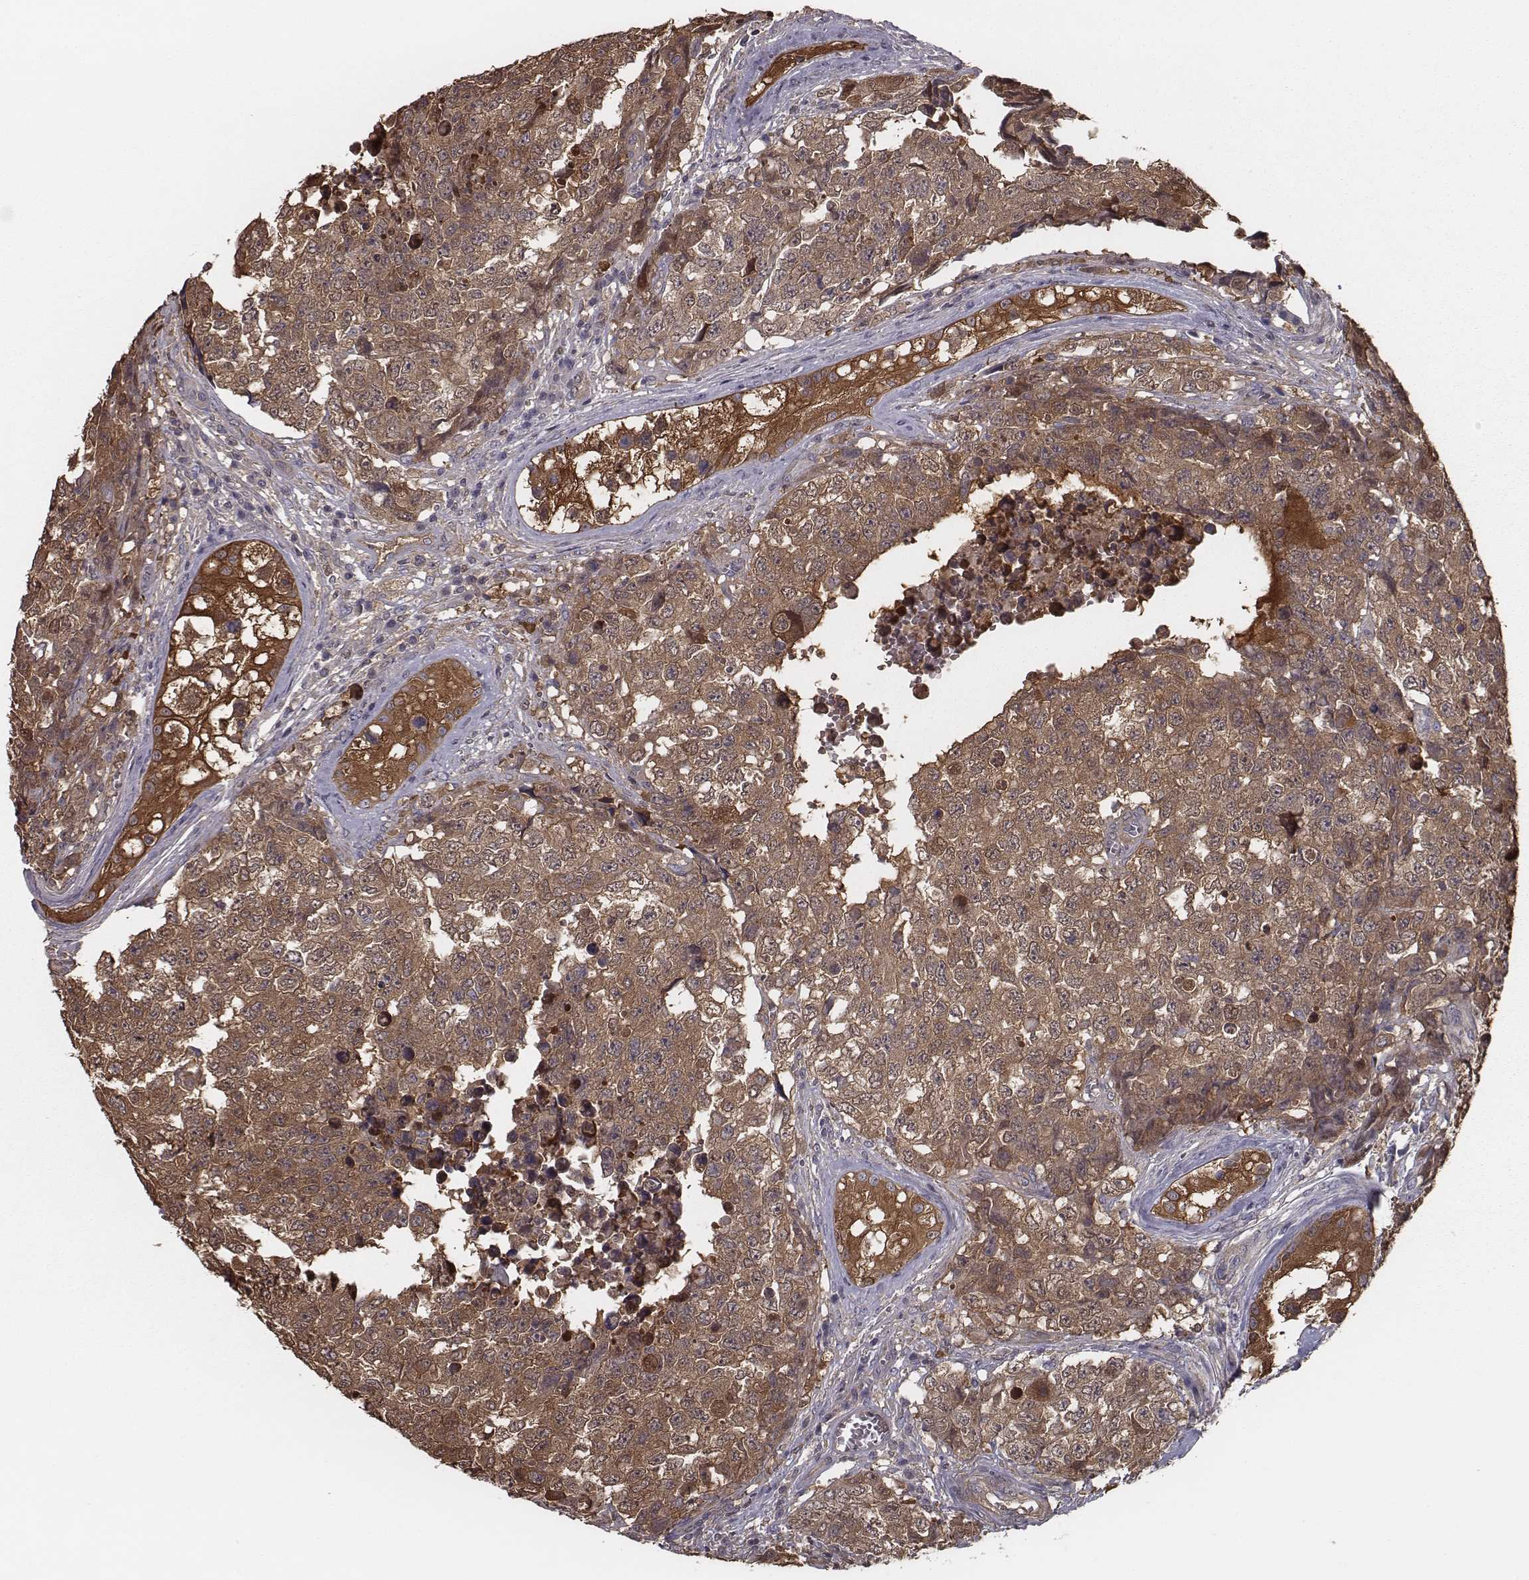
{"staining": {"intensity": "moderate", "quantity": ">75%", "location": "cytoplasmic/membranous"}, "tissue": "testis cancer", "cell_type": "Tumor cells", "image_type": "cancer", "snomed": [{"axis": "morphology", "description": "Carcinoma, Embryonal, NOS"}, {"axis": "topography", "description": "Testis"}], "caption": "IHC of testis cancer reveals medium levels of moderate cytoplasmic/membranous expression in approximately >75% of tumor cells. Using DAB (brown) and hematoxylin (blue) stains, captured at high magnification using brightfield microscopy.", "gene": "ISYNA1", "patient": {"sex": "male", "age": 23}}